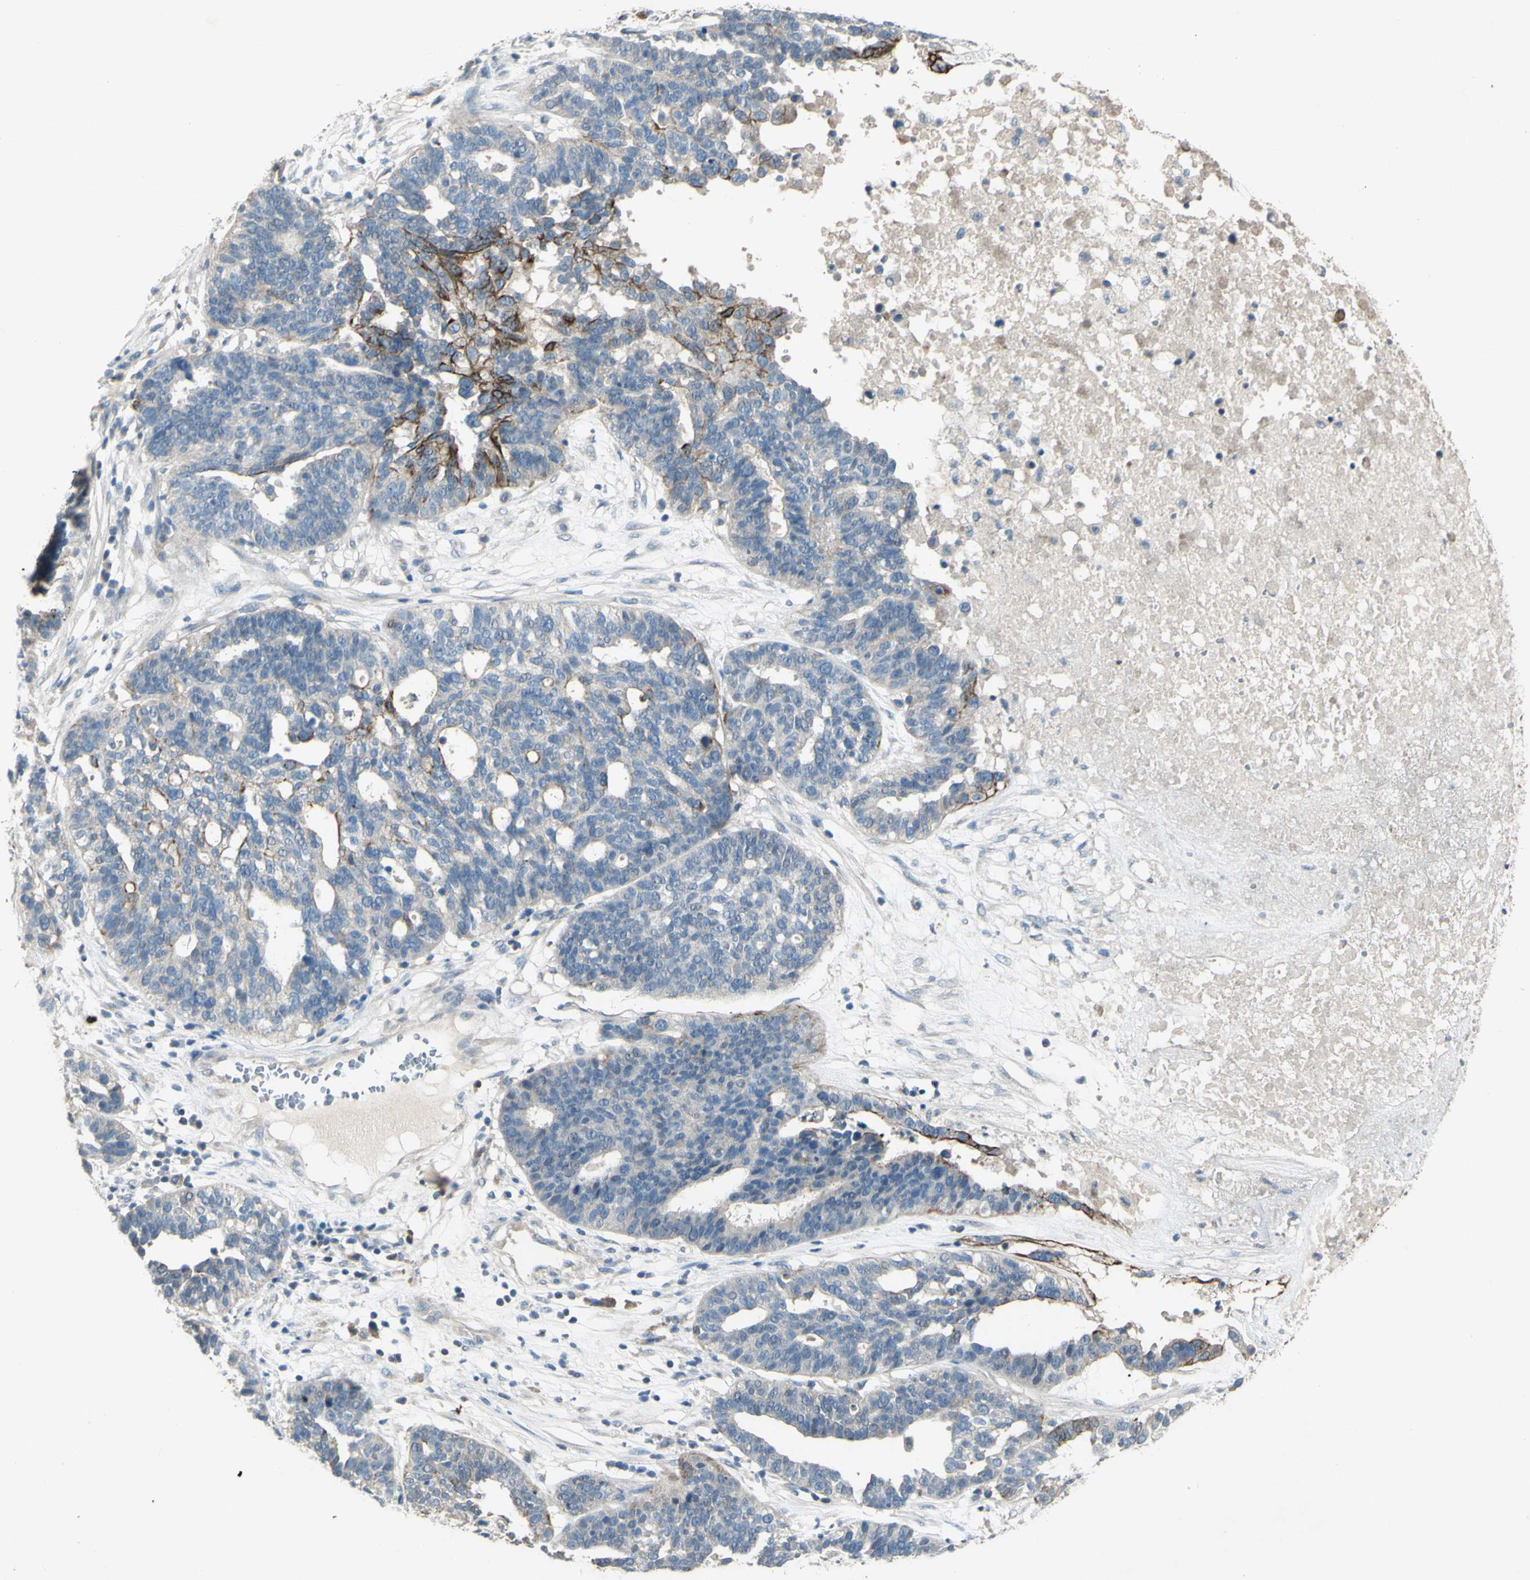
{"staining": {"intensity": "strong", "quantity": "<25%", "location": "cytoplasmic/membranous"}, "tissue": "ovarian cancer", "cell_type": "Tumor cells", "image_type": "cancer", "snomed": [{"axis": "morphology", "description": "Cystadenocarcinoma, serous, NOS"}, {"axis": "topography", "description": "Ovary"}], "caption": "There is medium levels of strong cytoplasmic/membranous expression in tumor cells of ovarian cancer, as demonstrated by immunohistochemical staining (brown color).", "gene": "TIMM21", "patient": {"sex": "female", "age": 59}}